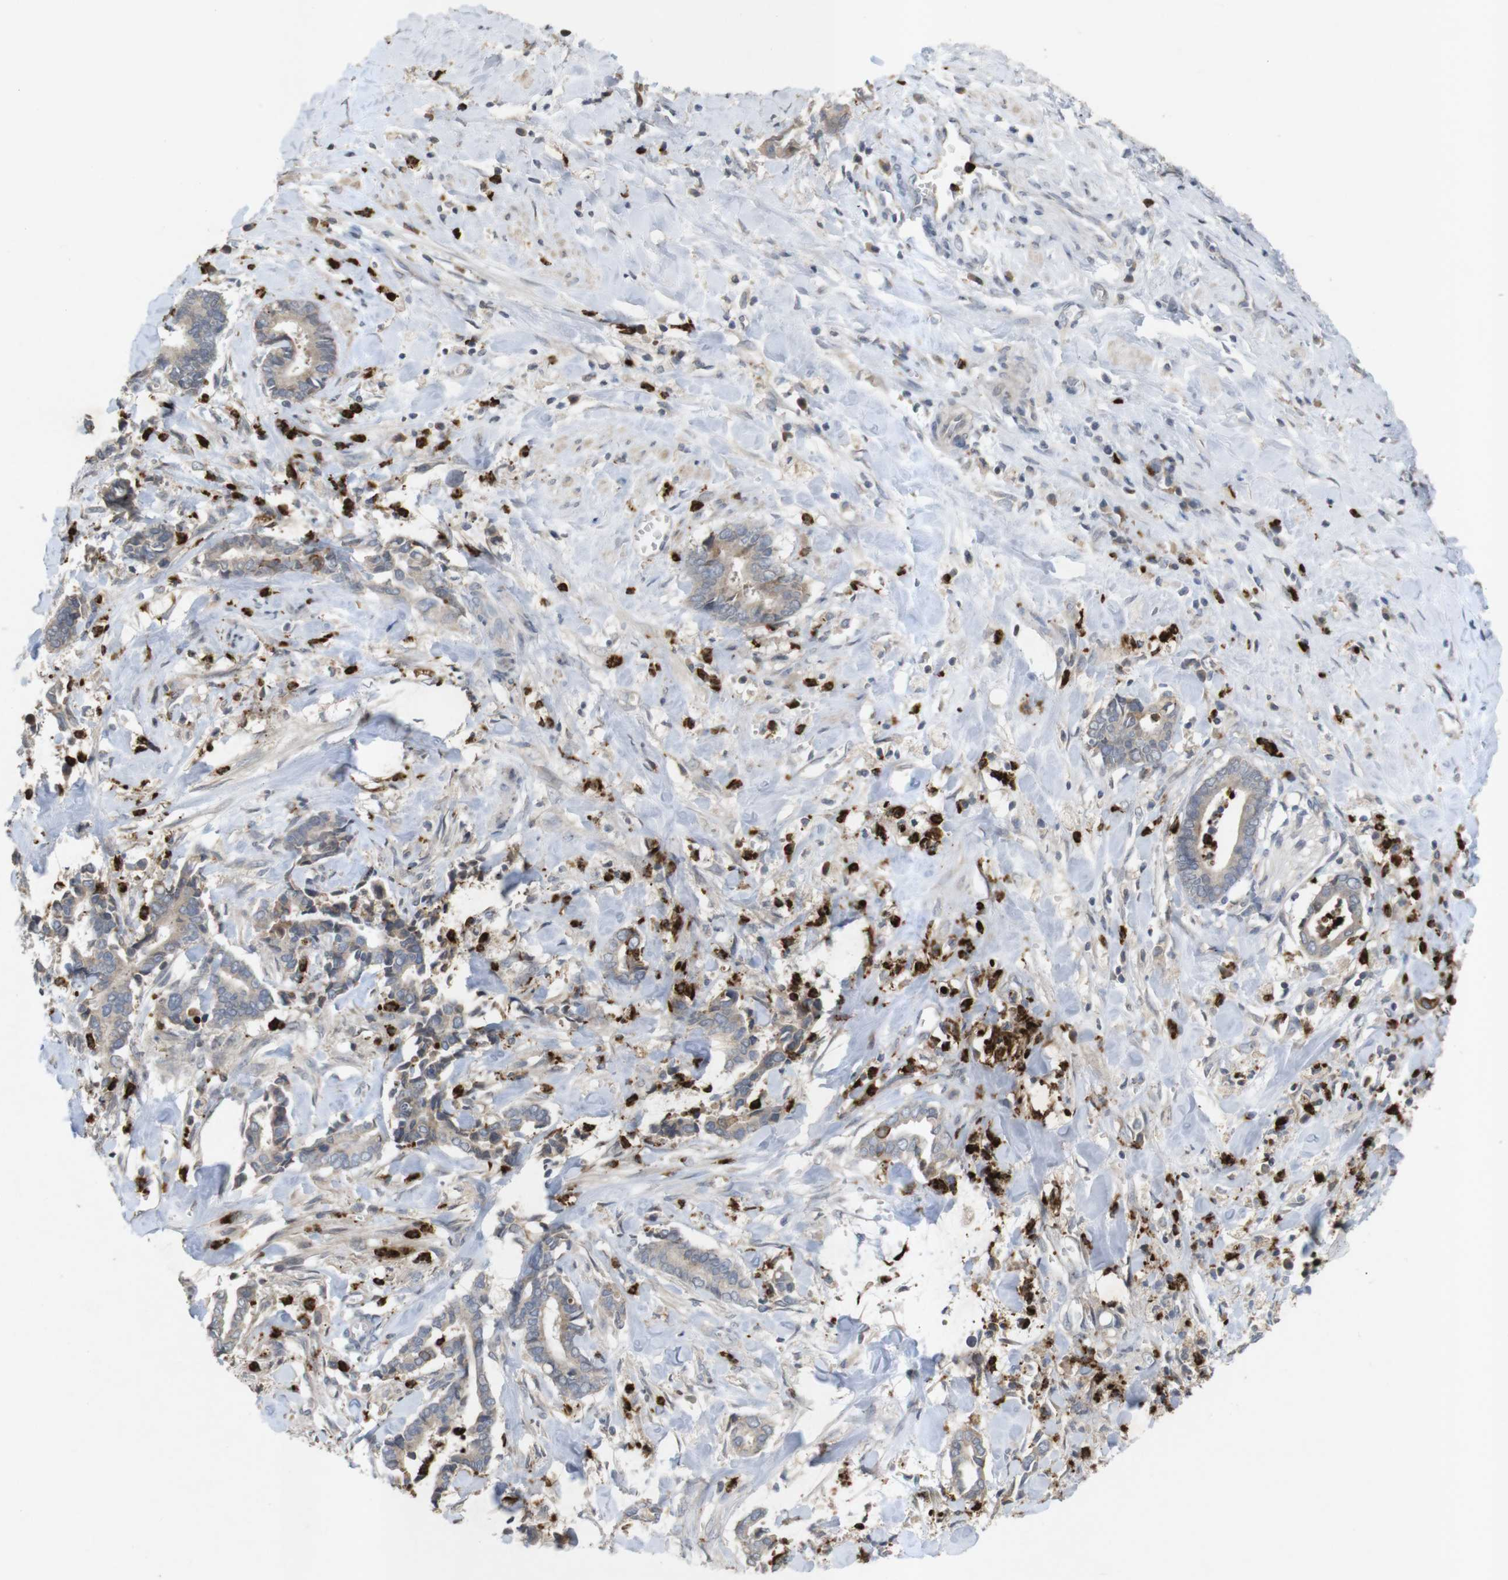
{"staining": {"intensity": "weak", "quantity": ">75%", "location": "cytoplasmic/membranous"}, "tissue": "cervical cancer", "cell_type": "Tumor cells", "image_type": "cancer", "snomed": [{"axis": "morphology", "description": "Adenocarcinoma, NOS"}, {"axis": "topography", "description": "Cervix"}], "caption": "Immunohistochemical staining of cervical adenocarcinoma demonstrates low levels of weak cytoplasmic/membranous protein expression in approximately >75% of tumor cells.", "gene": "TSPAN14", "patient": {"sex": "female", "age": 44}}